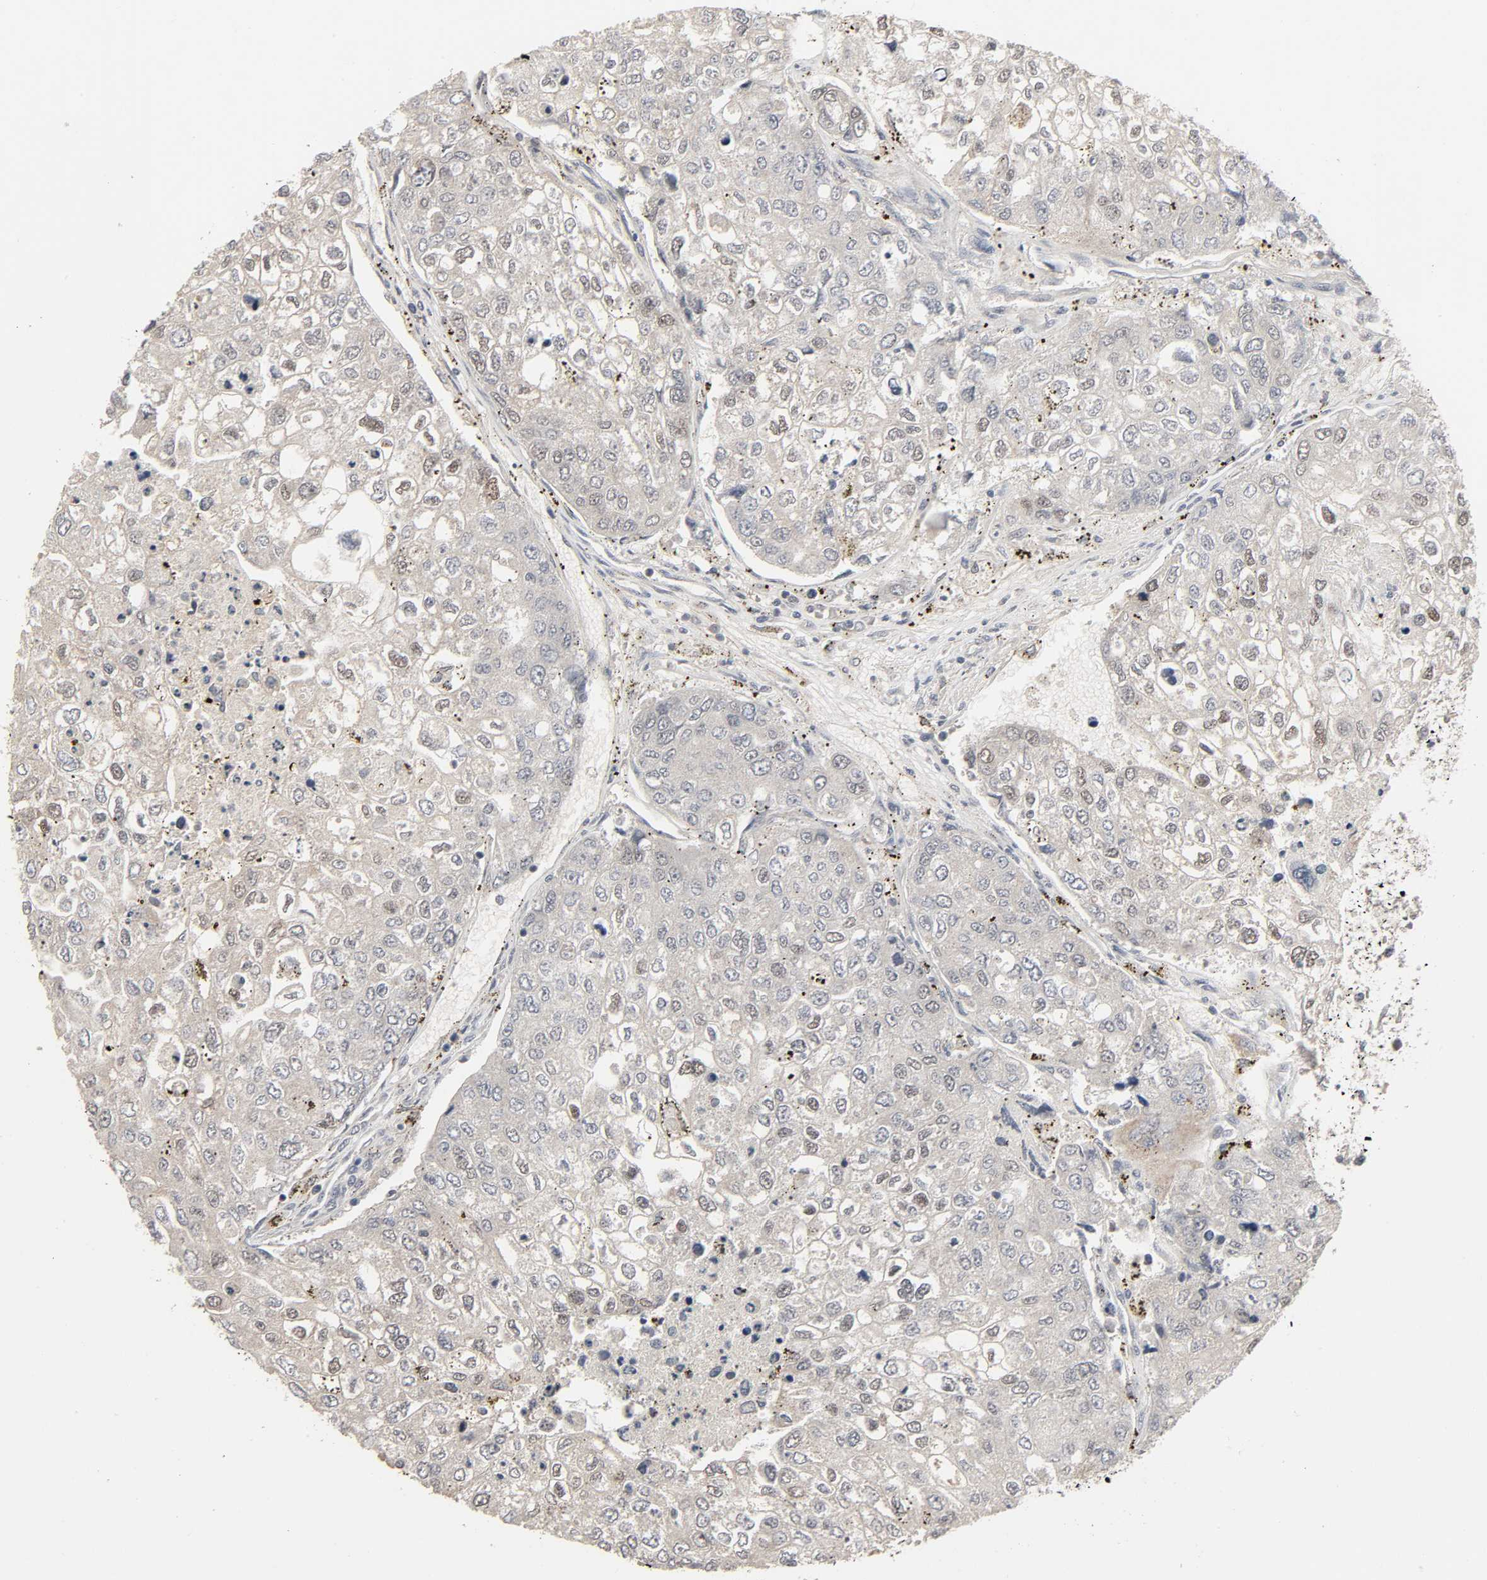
{"staining": {"intensity": "negative", "quantity": "none", "location": "none"}, "tissue": "urothelial cancer", "cell_type": "Tumor cells", "image_type": "cancer", "snomed": [{"axis": "morphology", "description": "Urothelial carcinoma, High grade"}, {"axis": "topography", "description": "Lymph node"}, {"axis": "topography", "description": "Urinary bladder"}], "caption": "Immunohistochemistry image of urothelial cancer stained for a protein (brown), which shows no staining in tumor cells. (IHC, brightfield microscopy, high magnification).", "gene": "ZNF222", "patient": {"sex": "male", "age": 51}}